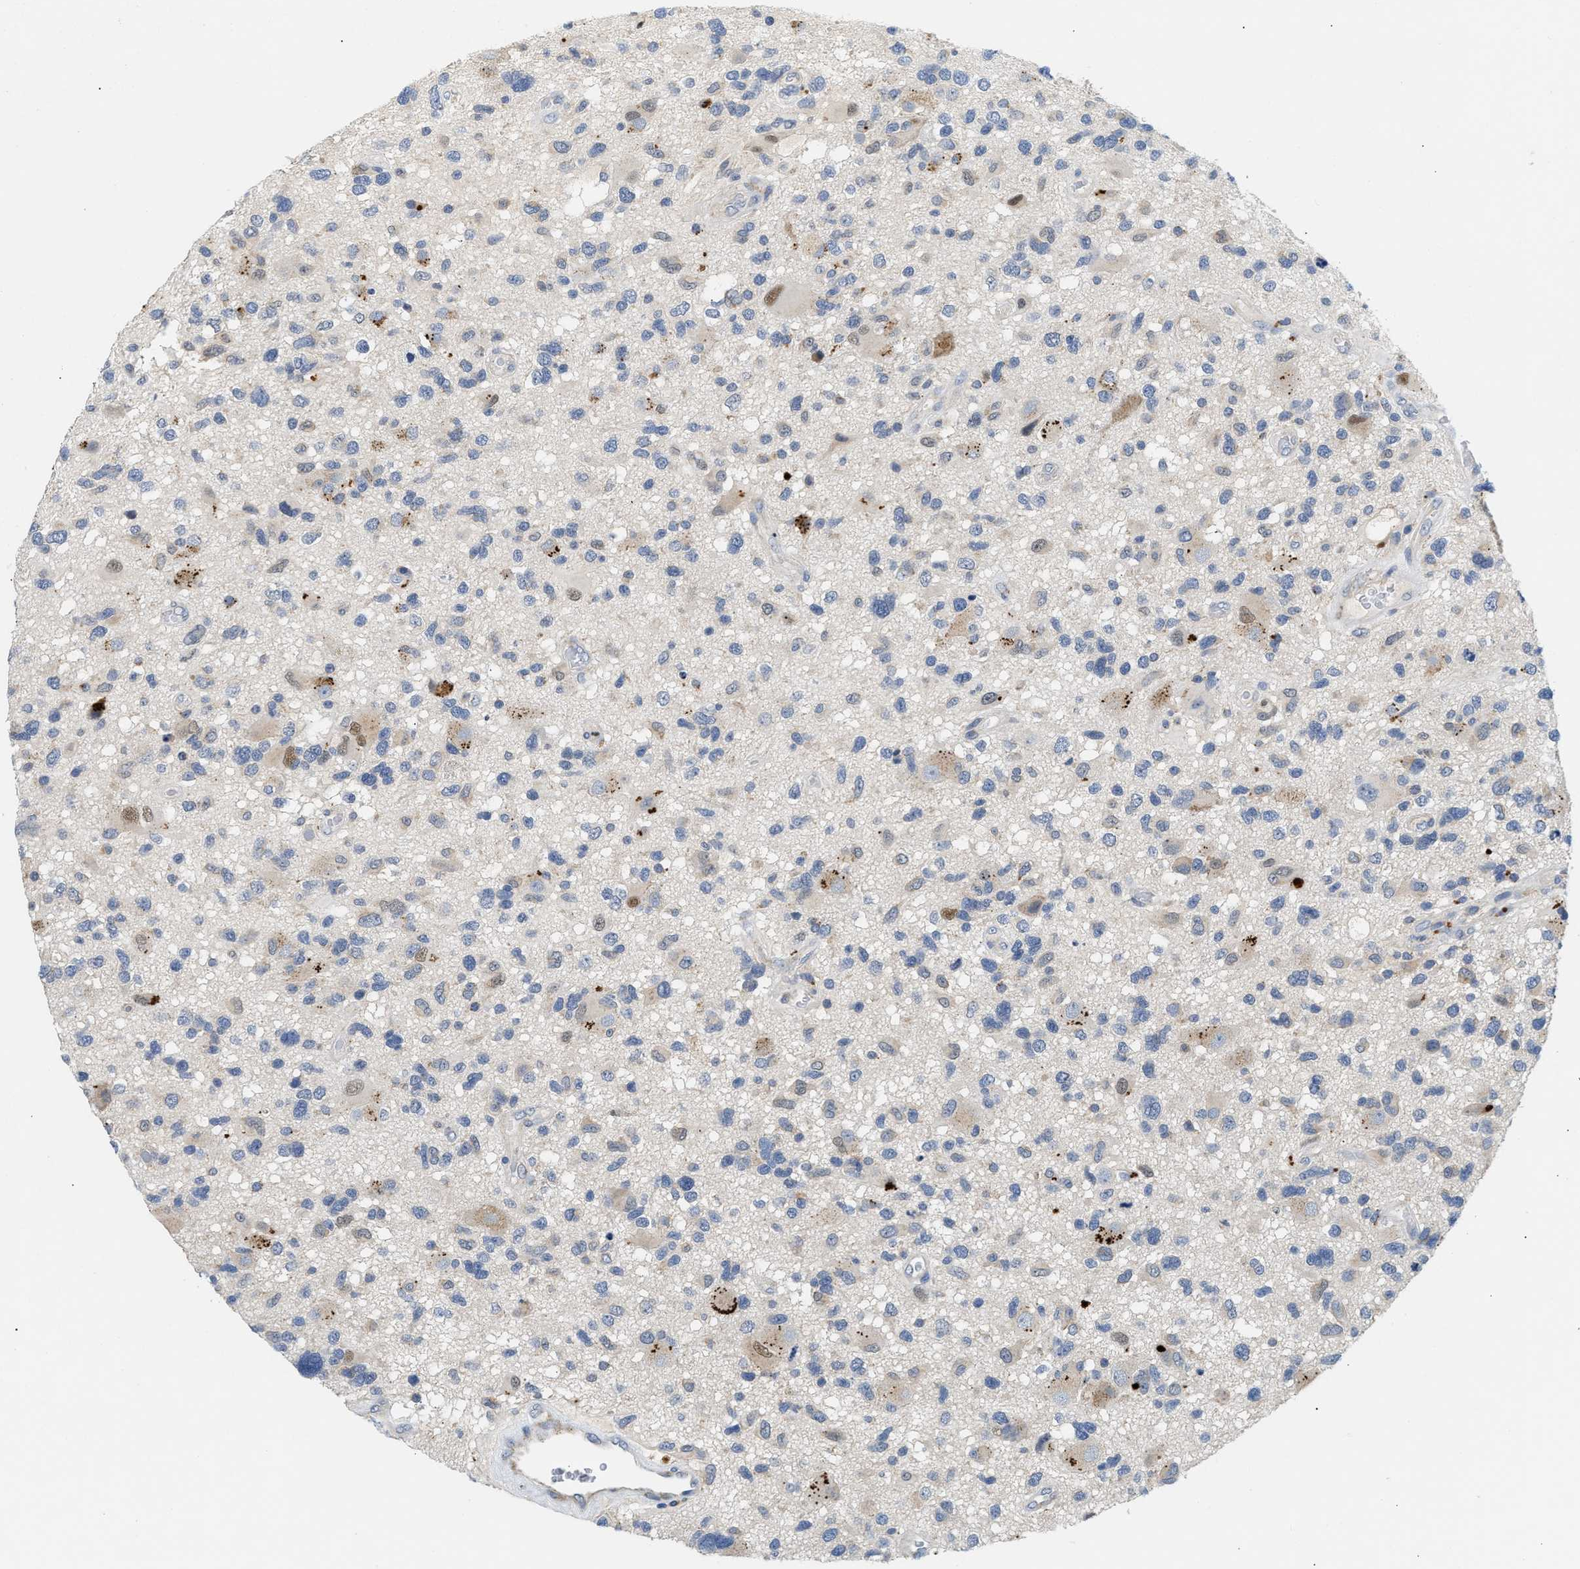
{"staining": {"intensity": "negative", "quantity": "none", "location": "none"}, "tissue": "glioma", "cell_type": "Tumor cells", "image_type": "cancer", "snomed": [{"axis": "morphology", "description": "Glioma, malignant, High grade"}, {"axis": "topography", "description": "Brain"}], "caption": "Immunohistochemistry (IHC) image of neoplastic tissue: human glioma stained with DAB (3,3'-diaminobenzidine) exhibits no significant protein staining in tumor cells.", "gene": "PPM1L", "patient": {"sex": "male", "age": 33}}